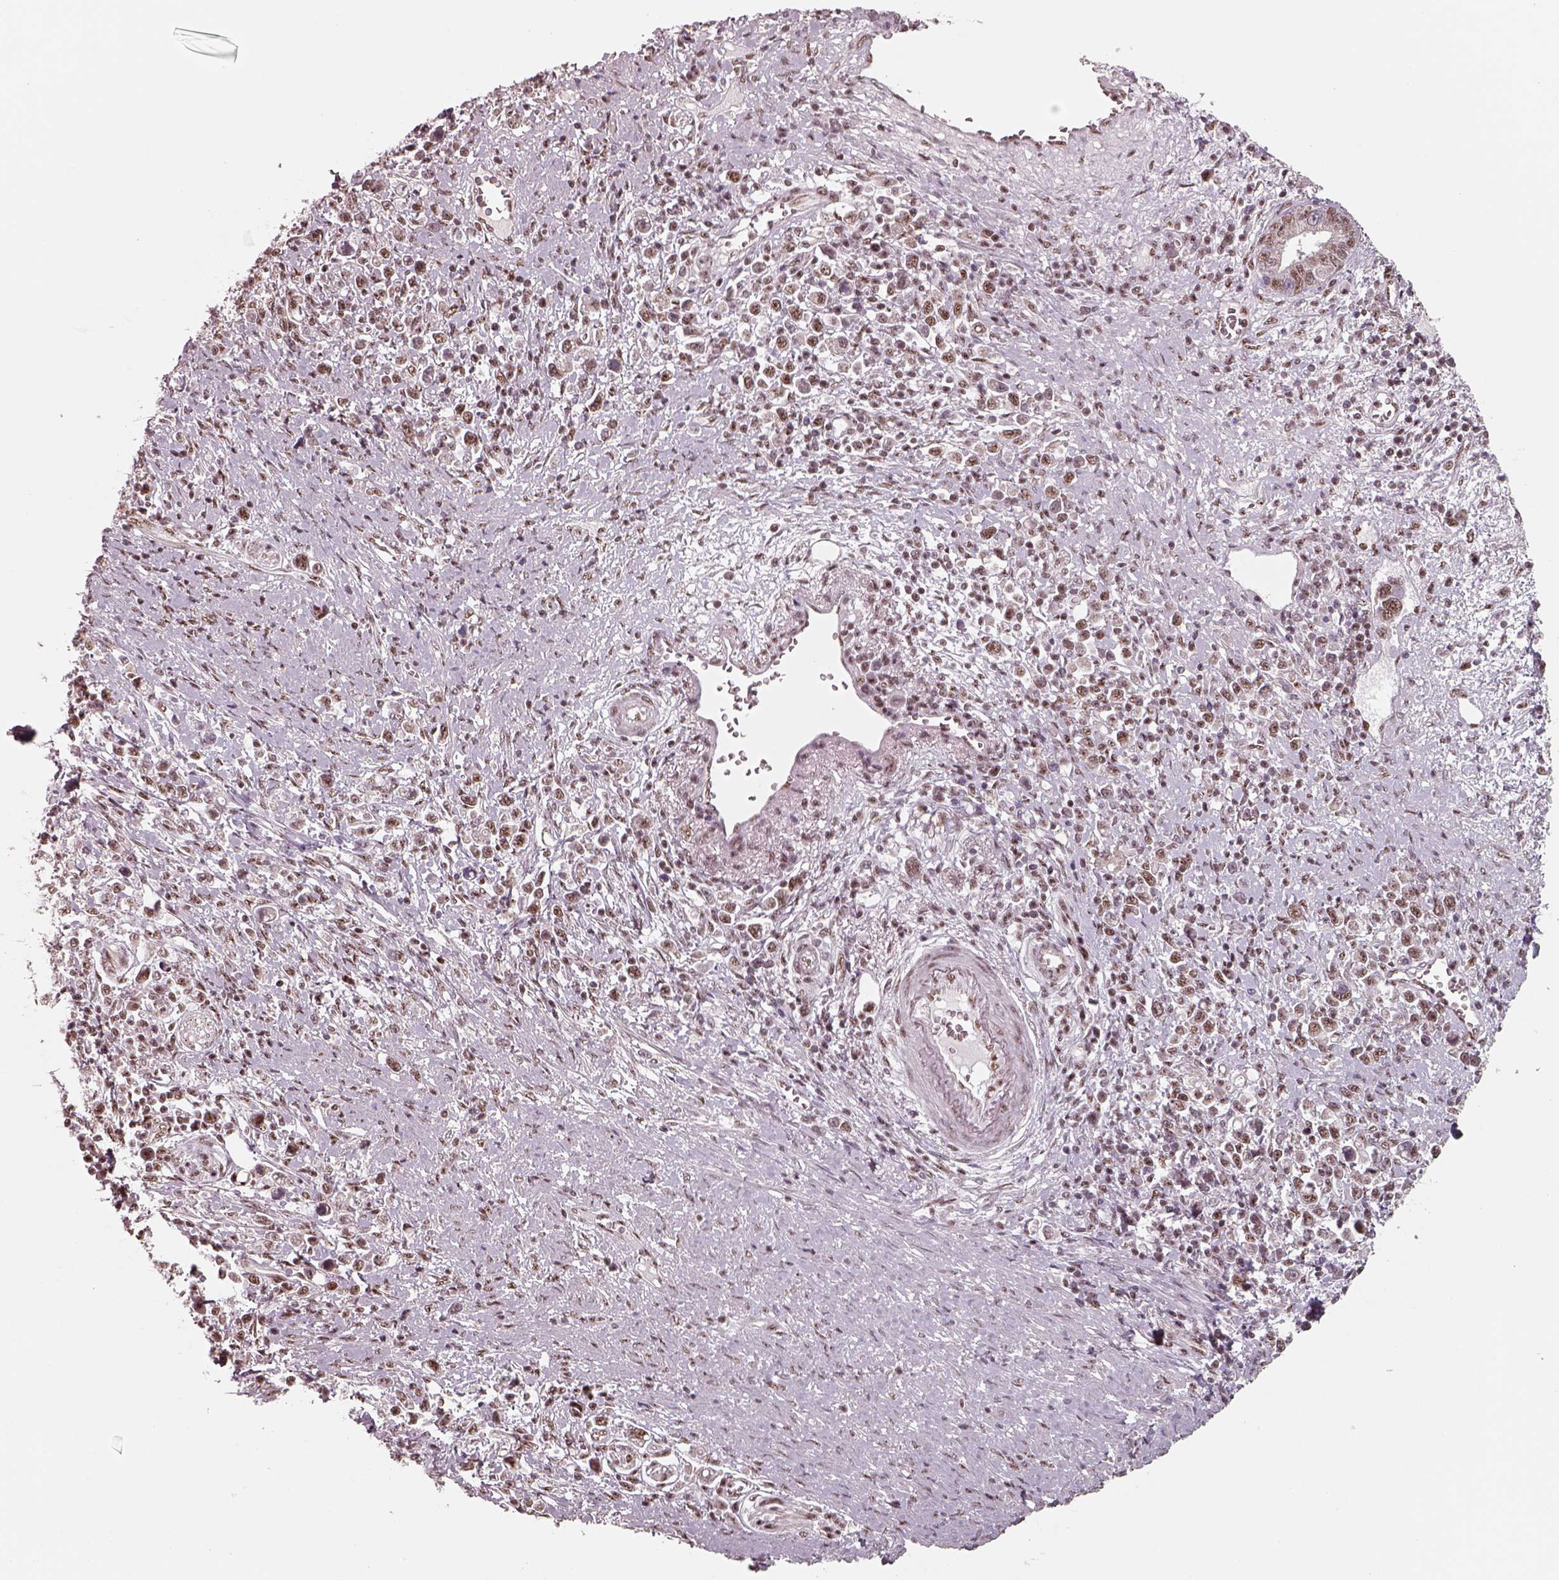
{"staining": {"intensity": "moderate", "quantity": ">75%", "location": "nuclear"}, "tissue": "stomach cancer", "cell_type": "Tumor cells", "image_type": "cancer", "snomed": [{"axis": "morphology", "description": "Adenocarcinoma, NOS"}, {"axis": "topography", "description": "Stomach"}], "caption": "This micrograph reveals immunohistochemistry staining of stomach cancer, with medium moderate nuclear positivity in about >75% of tumor cells.", "gene": "ATXN7L3", "patient": {"sex": "male", "age": 63}}